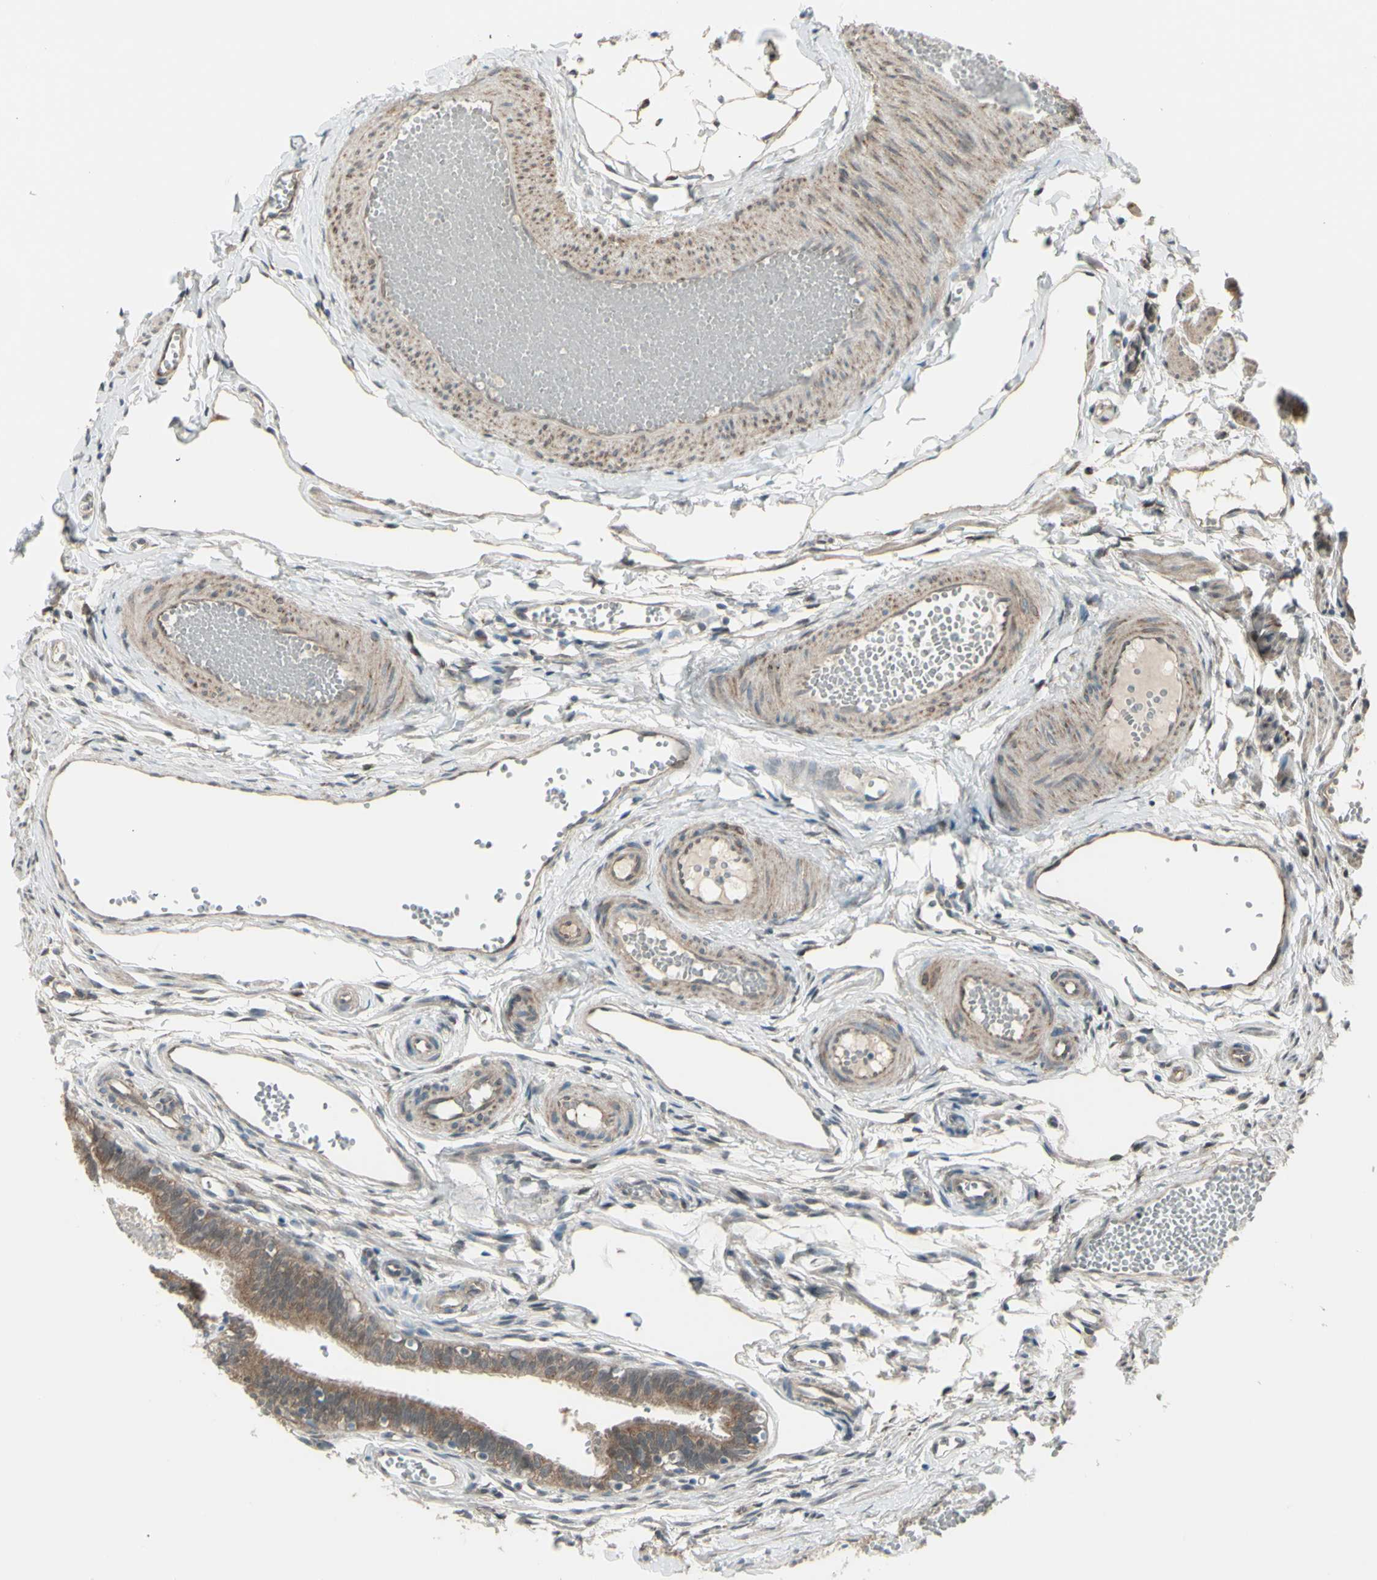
{"staining": {"intensity": "weak", "quantity": ">75%", "location": "cytoplasmic/membranous"}, "tissue": "fallopian tube", "cell_type": "Glandular cells", "image_type": "normal", "snomed": [{"axis": "morphology", "description": "Normal tissue, NOS"}, {"axis": "topography", "description": "Fallopian tube"}, {"axis": "topography", "description": "Placenta"}], "caption": "Benign fallopian tube was stained to show a protein in brown. There is low levels of weak cytoplasmic/membranous positivity in about >75% of glandular cells. Immunohistochemistry (ihc) stains the protein of interest in brown and the nuclei are stained blue.", "gene": "NAXD", "patient": {"sex": "female", "age": 34}}